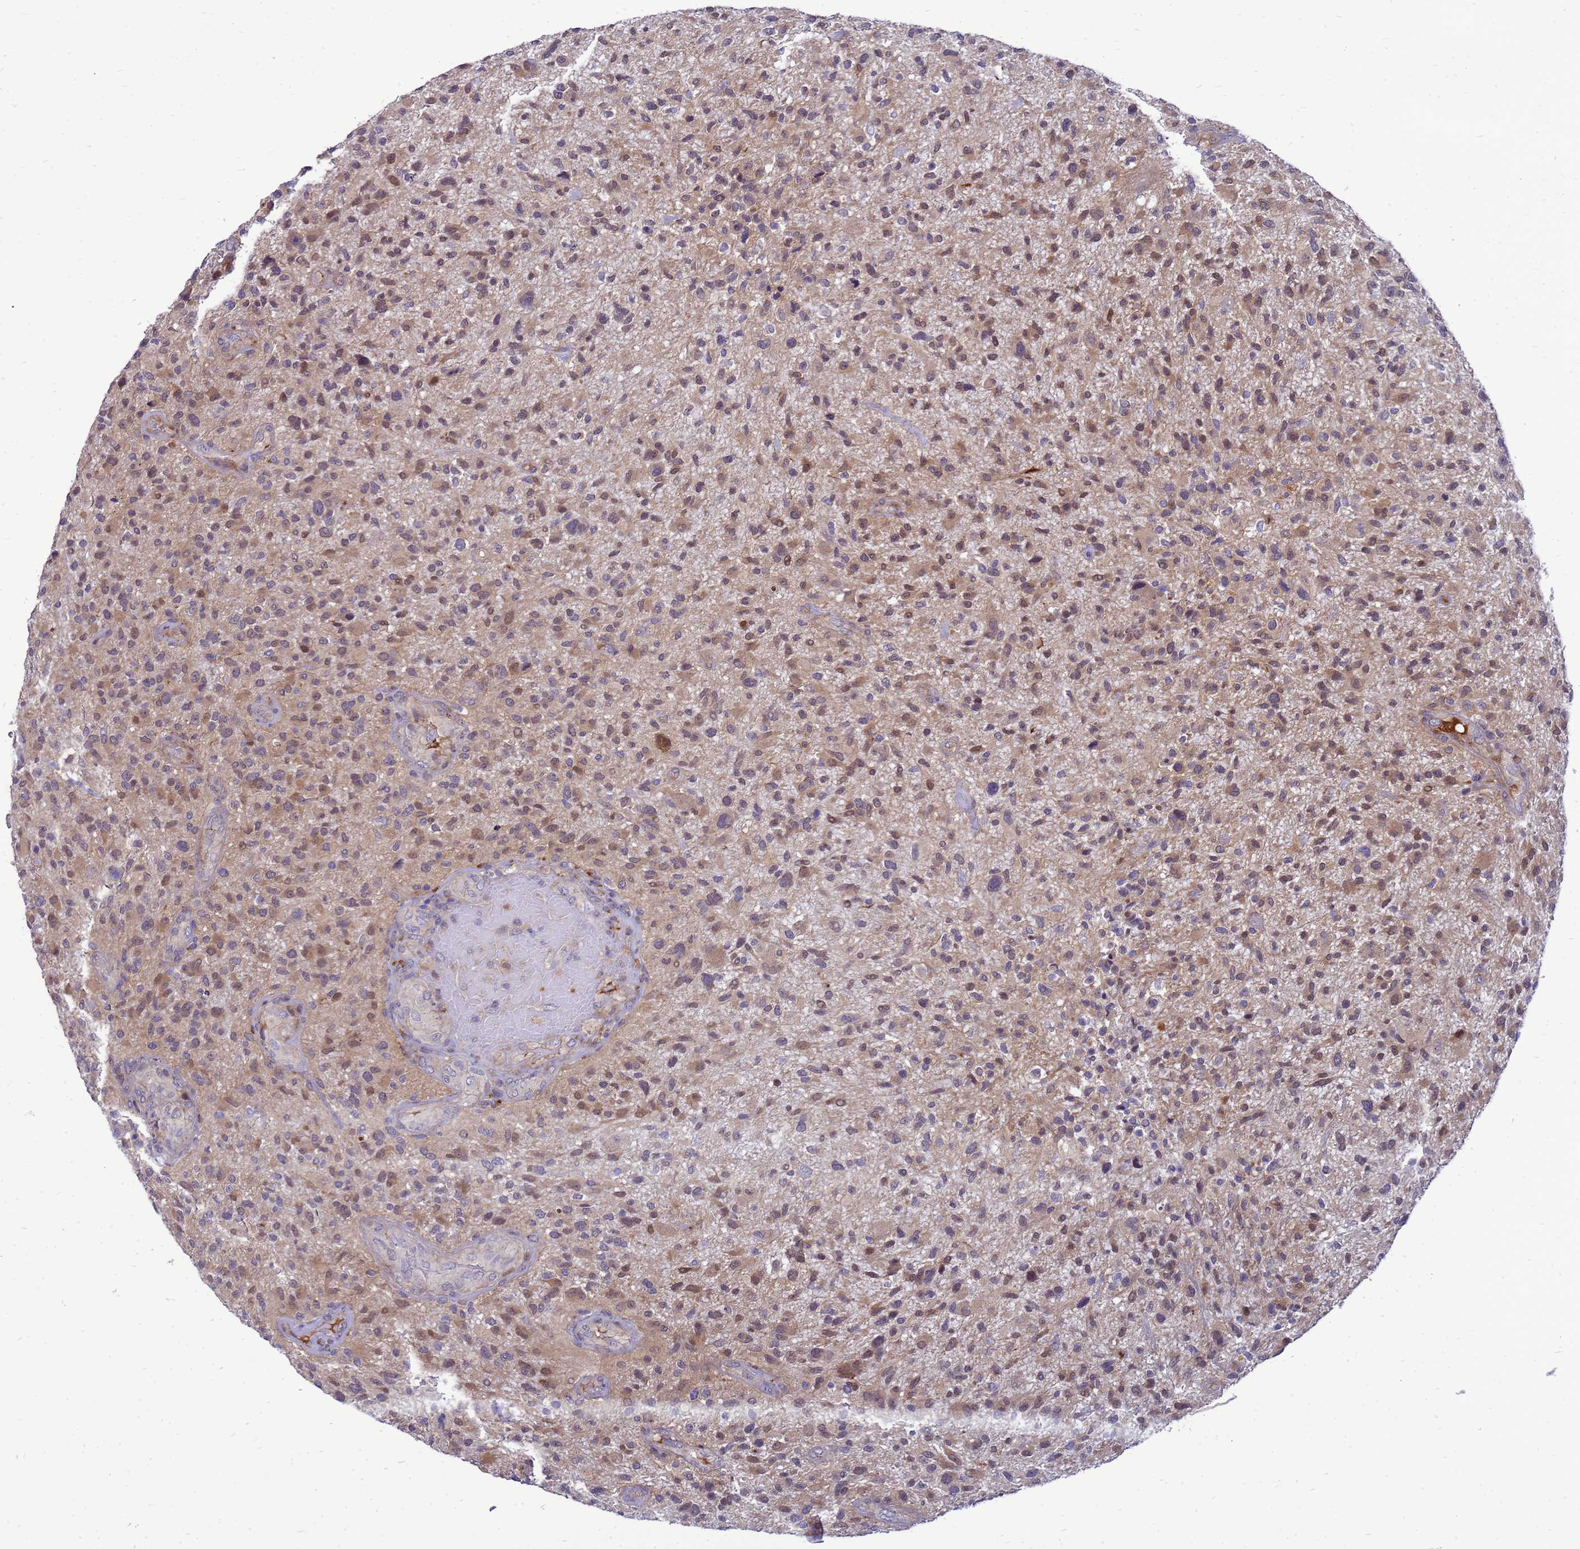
{"staining": {"intensity": "weak", "quantity": ">75%", "location": "cytoplasmic/membranous,nuclear"}, "tissue": "glioma", "cell_type": "Tumor cells", "image_type": "cancer", "snomed": [{"axis": "morphology", "description": "Glioma, malignant, High grade"}, {"axis": "topography", "description": "Brain"}], "caption": "Immunohistochemical staining of glioma exhibits weak cytoplasmic/membranous and nuclear protein expression in about >75% of tumor cells.", "gene": "ENOPH1", "patient": {"sex": "male", "age": 47}}